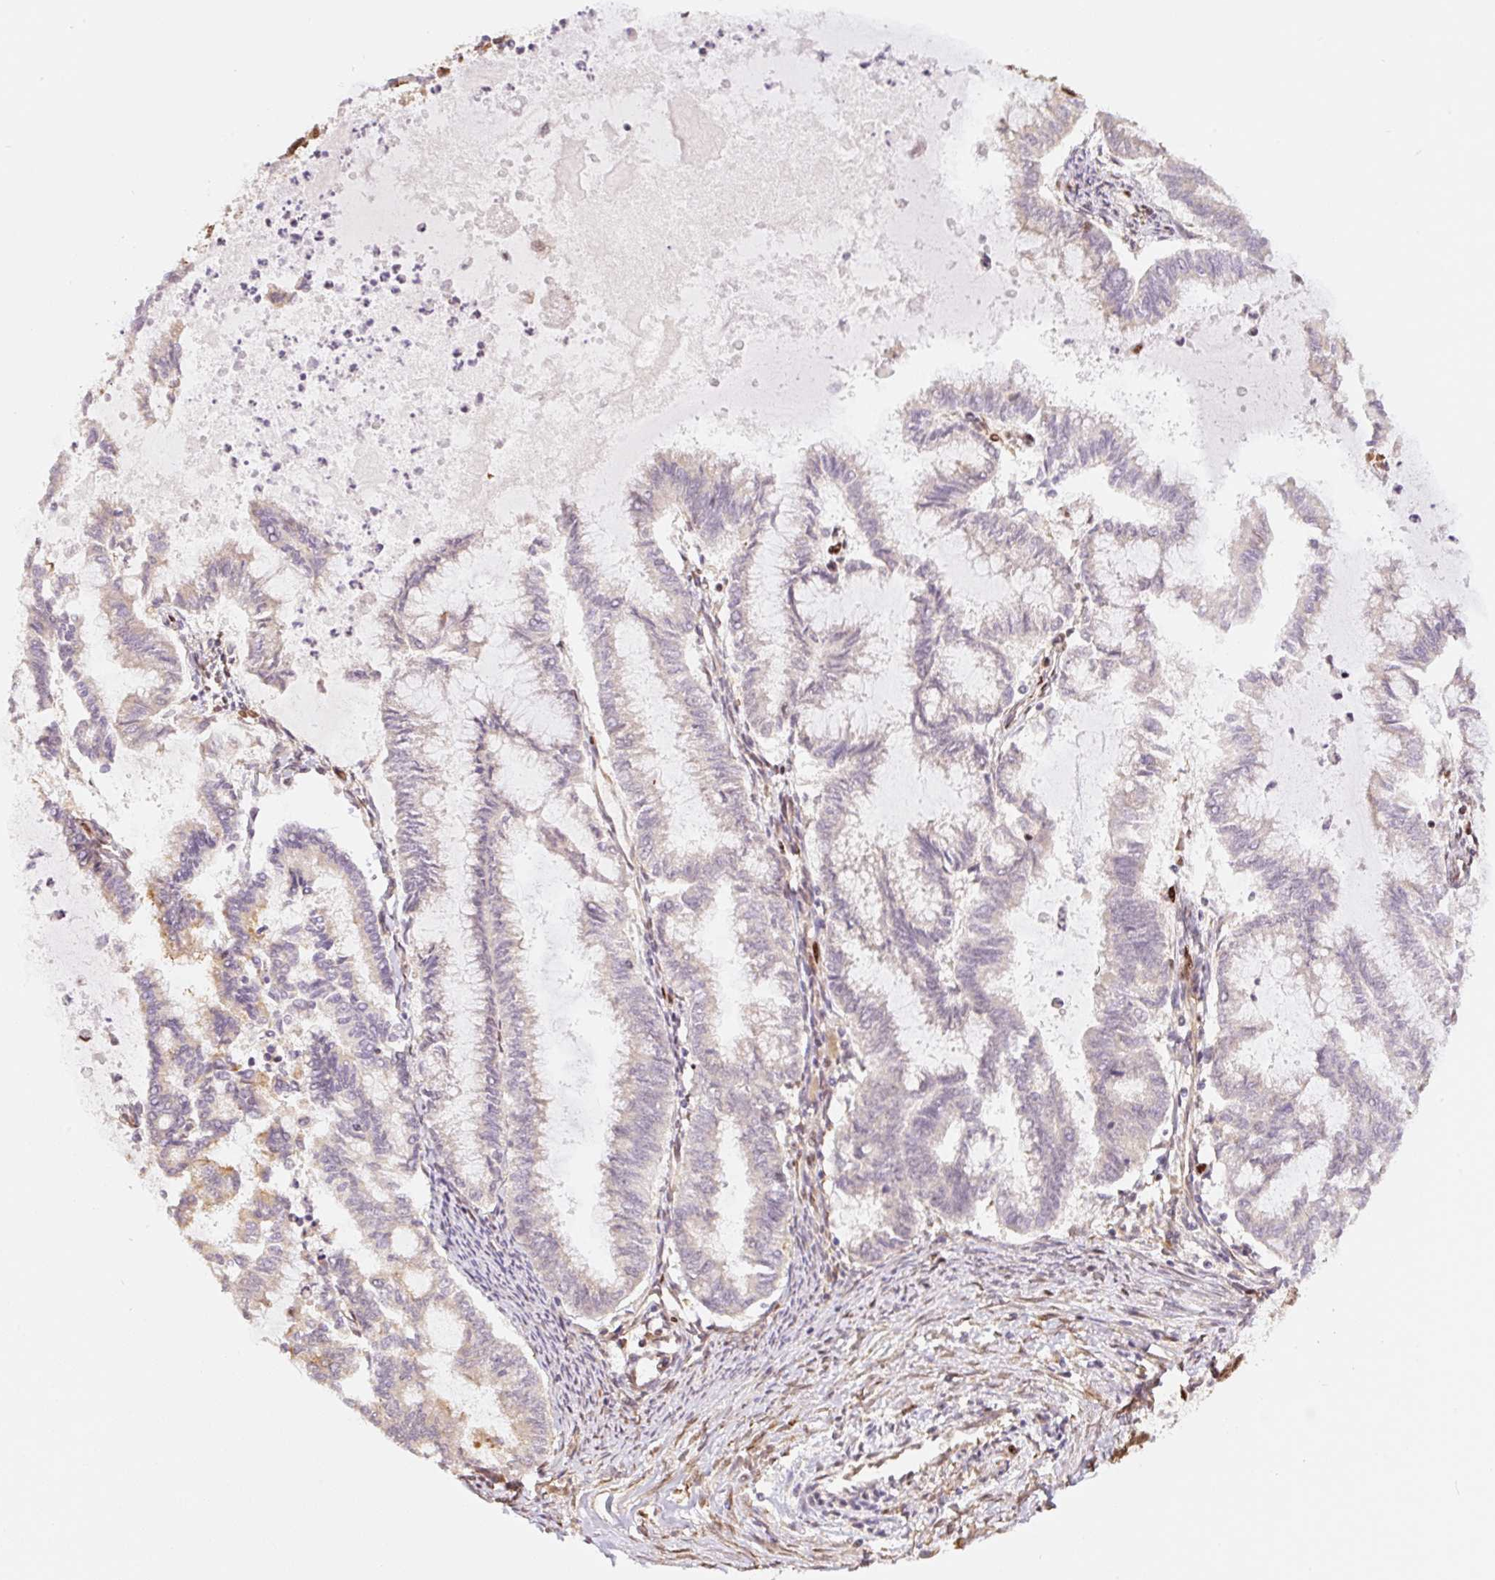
{"staining": {"intensity": "weak", "quantity": "<25%", "location": "cytoplasmic/membranous"}, "tissue": "endometrial cancer", "cell_type": "Tumor cells", "image_type": "cancer", "snomed": [{"axis": "morphology", "description": "Adenocarcinoma, NOS"}, {"axis": "topography", "description": "Endometrium"}], "caption": "Endometrial cancer was stained to show a protein in brown. There is no significant positivity in tumor cells.", "gene": "INTS8", "patient": {"sex": "female", "age": 79}}